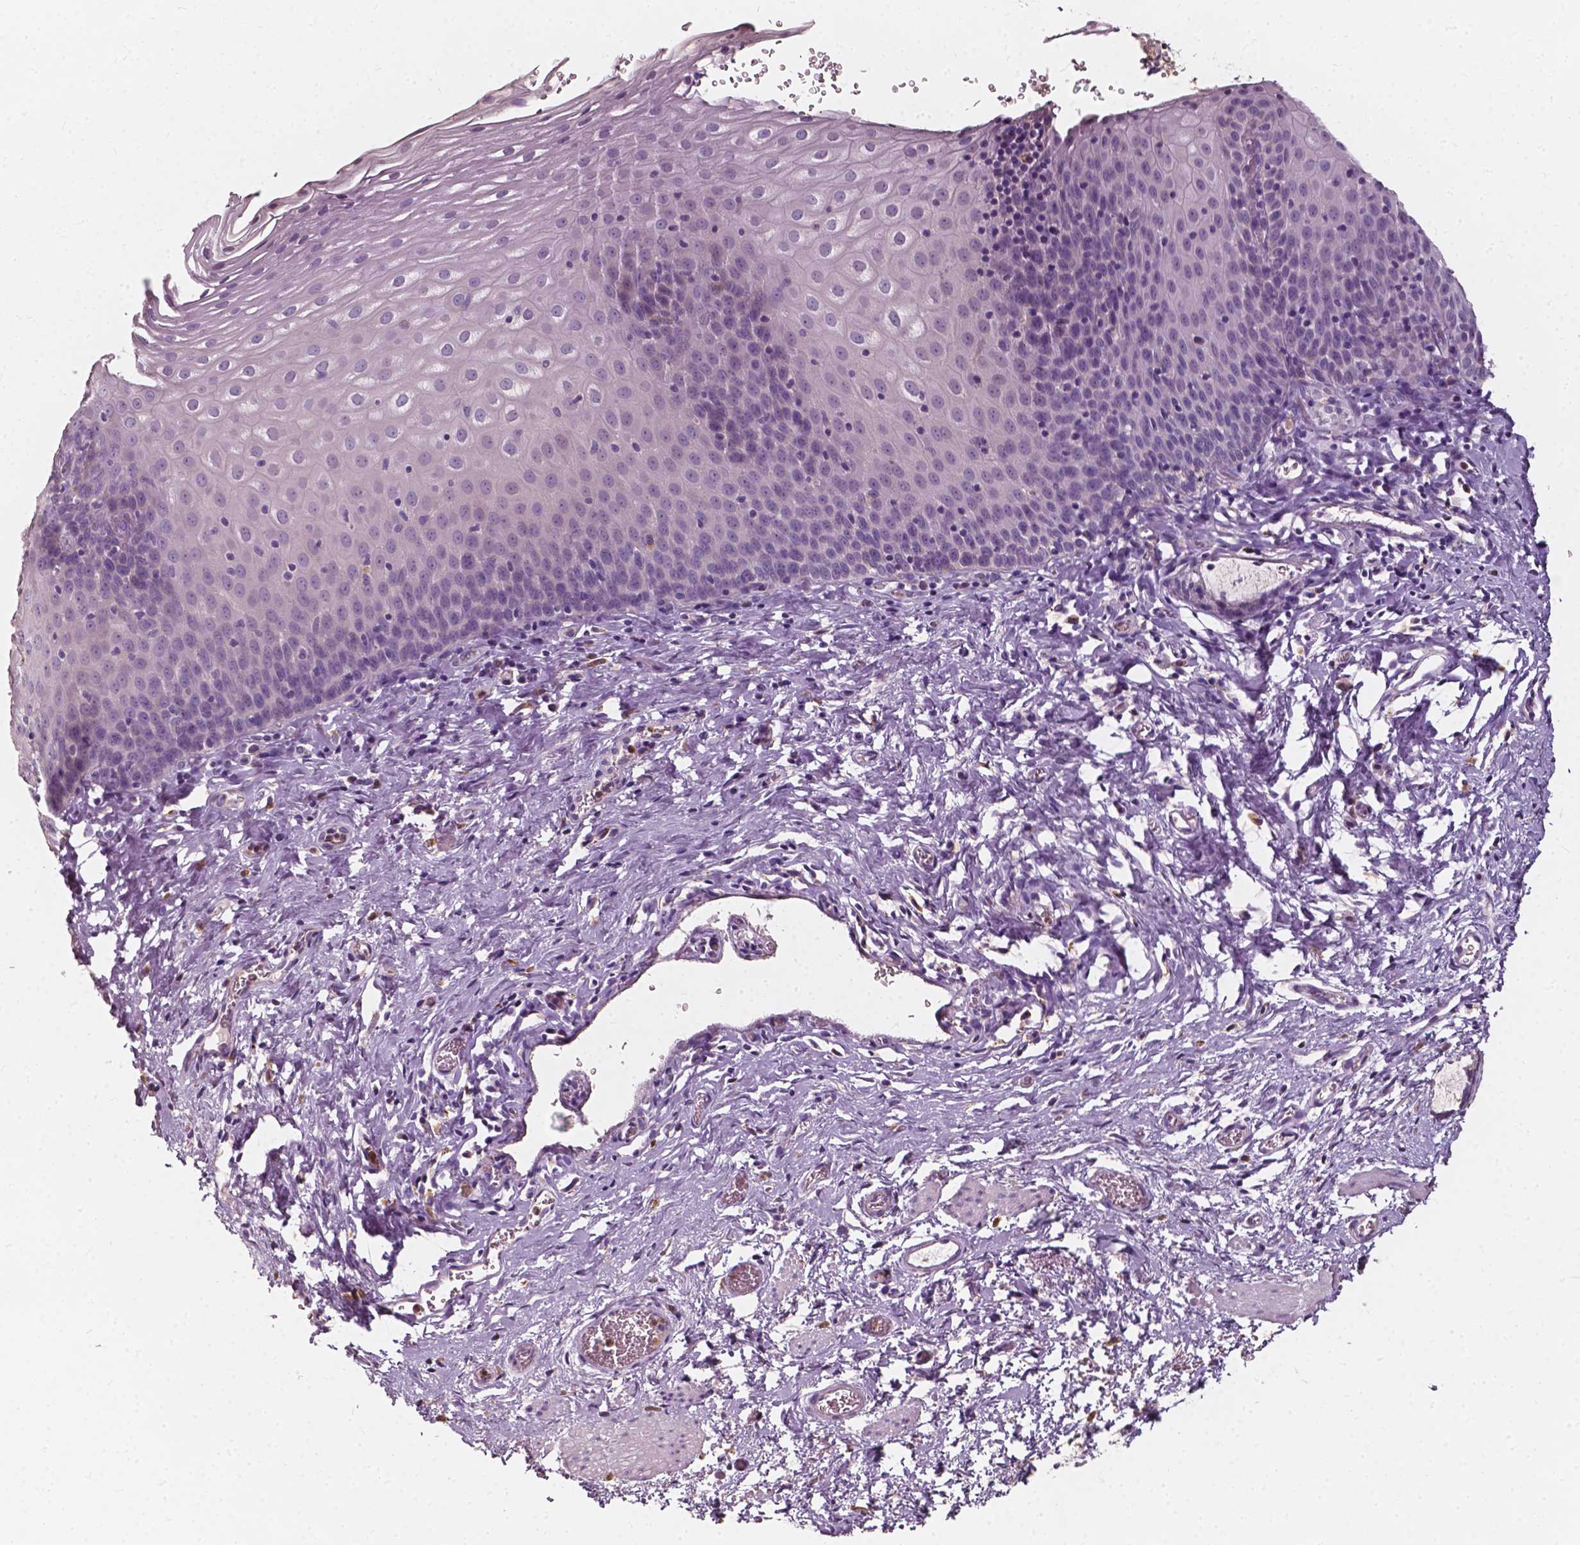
{"staining": {"intensity": "negative", "quantity": "none", "location": "none"}, "tissue": "esophagus", "cell_type": "Squamous epithelial cells", "image_type": "normal", "snomed": [{"axis": "morphology", "description": "Normal tissue, NOS"}, {"axis": "topography", "description": "Esophagus"}], "caption": "Esophagus was stained to show a protein in brown. There is no significant positivity in squamous epithelial cells.", "gene": "NPC1L1", "patient": {"sex": "male", "age": 68}}